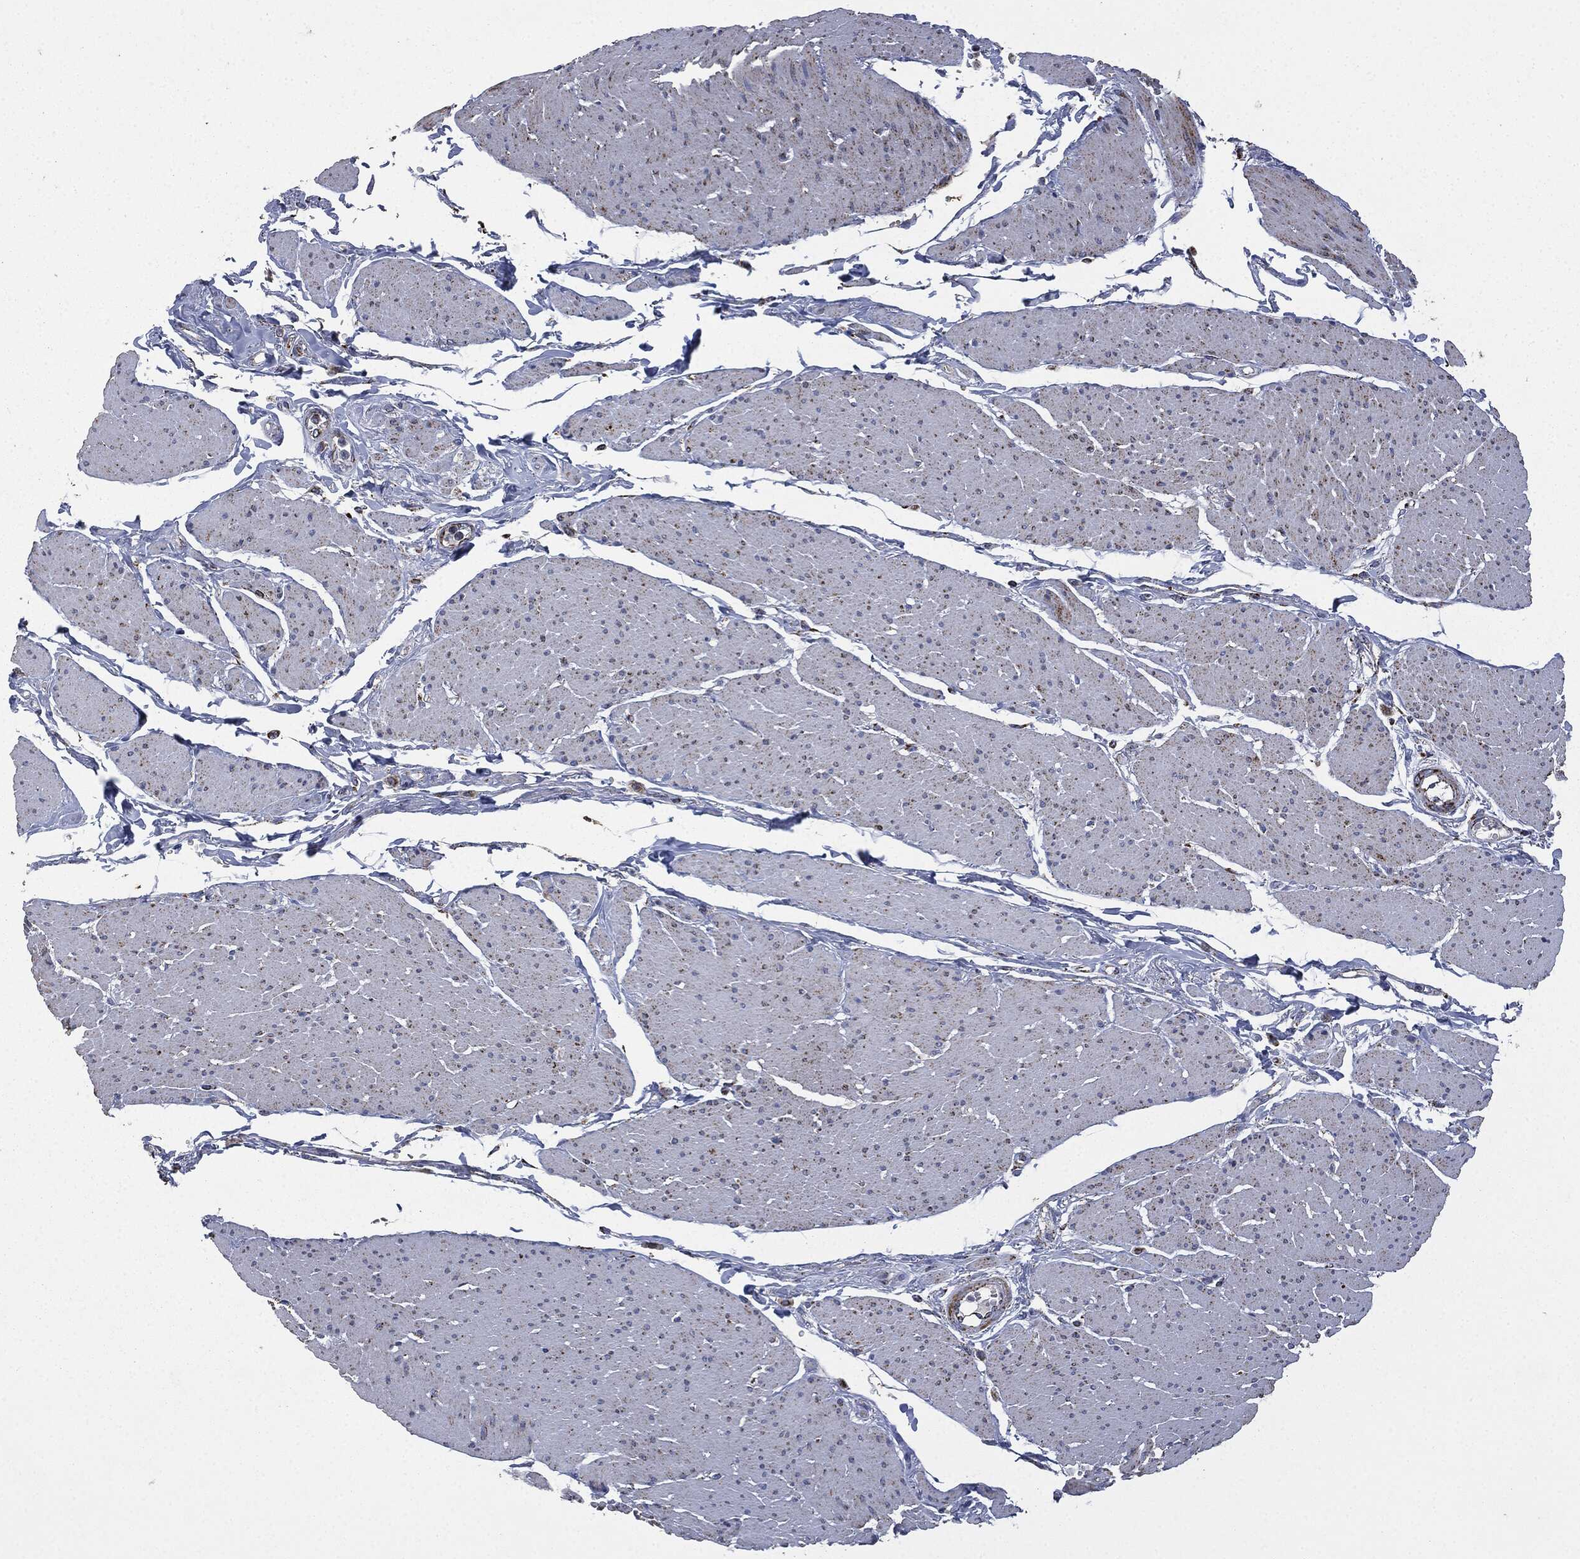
{"staining": {"intensity": "weak", "quantity": "25%-75%", "location": "cytoplasmic/membranous"}, "tissue": "smooth muscle", "cell_type": "Smooth muscle cells", "image_type": "normal", "snomed": [{"axis": "morphology", "description": "Normal tissue, NOS"}, {"axis": "topography", "description": "Smooth muscle"}, {"axis": "topography", "description": "Anal"}], "caption": "Brown immunohistochemical staining in benign human smooth muscle reveals weak cytoplasmic/membranous staining in about 25%-75% of smooth muscle cells.", "gene": "RYK", "patient": {"sex": "male", "age": 83}}